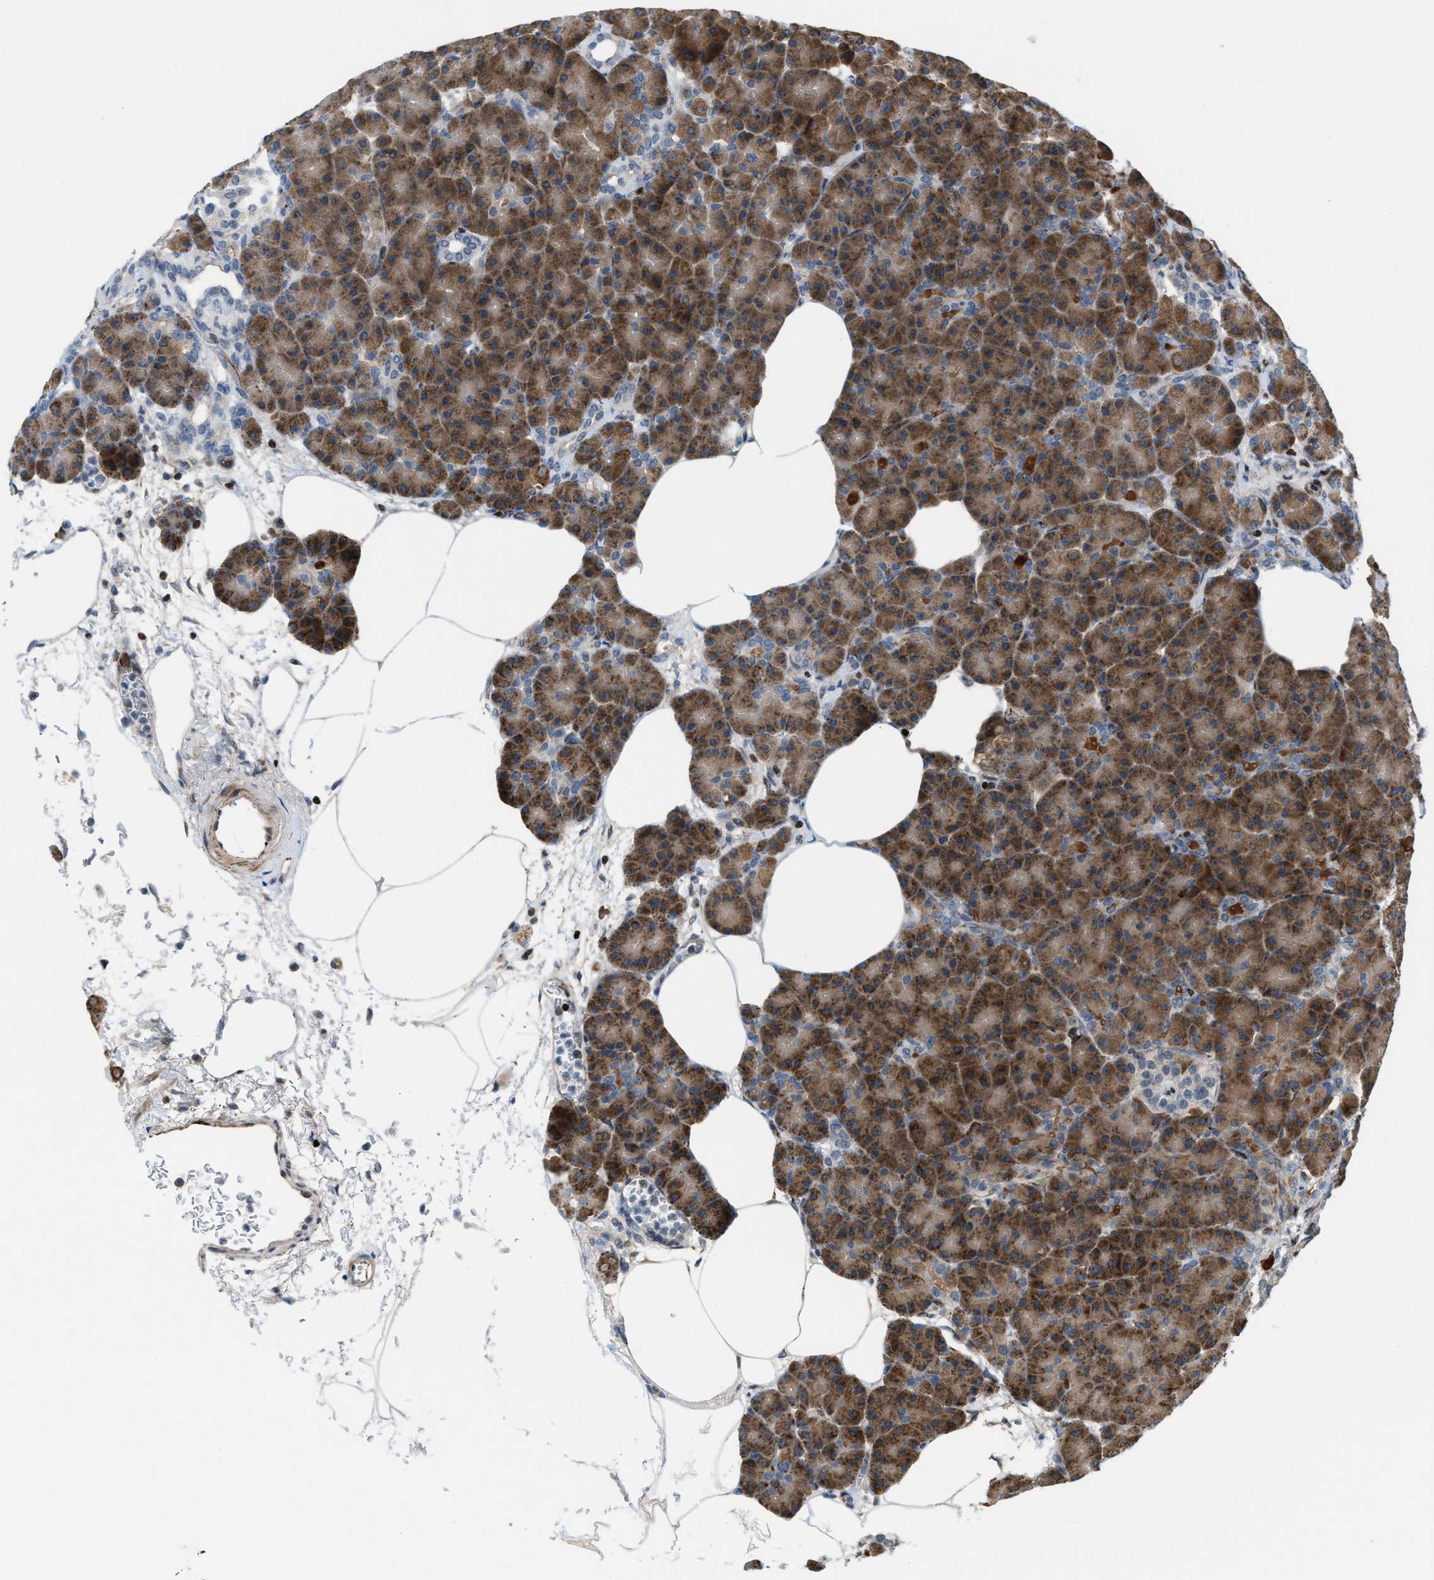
{"staining": {"intensity": "strong", "quantity": ">75%", "location": "cytoplasmic/membranous"}, "tissue": "pancreas", "cell_type": "Exocrine glandular cells", "image_type": "normal", "snomed": [{"axis": "morphology", "description": "Normal tissue, NOS"}, {"axis": "topography", "description": "Pancreas"}], "caption": "High-power microscopy captured an immunohistochemistry micrograph of benign pancreas, revealing strong cytoplasmic/membranous staining in approximately >75% of exocrine glandular cells. The staining was performed using DAB, with brown indicating positive protein expression. Nuclei are stained blue with hematoxylin.", "gene": "ZNF276", "patient": {"sex": "female", "age": 70}}